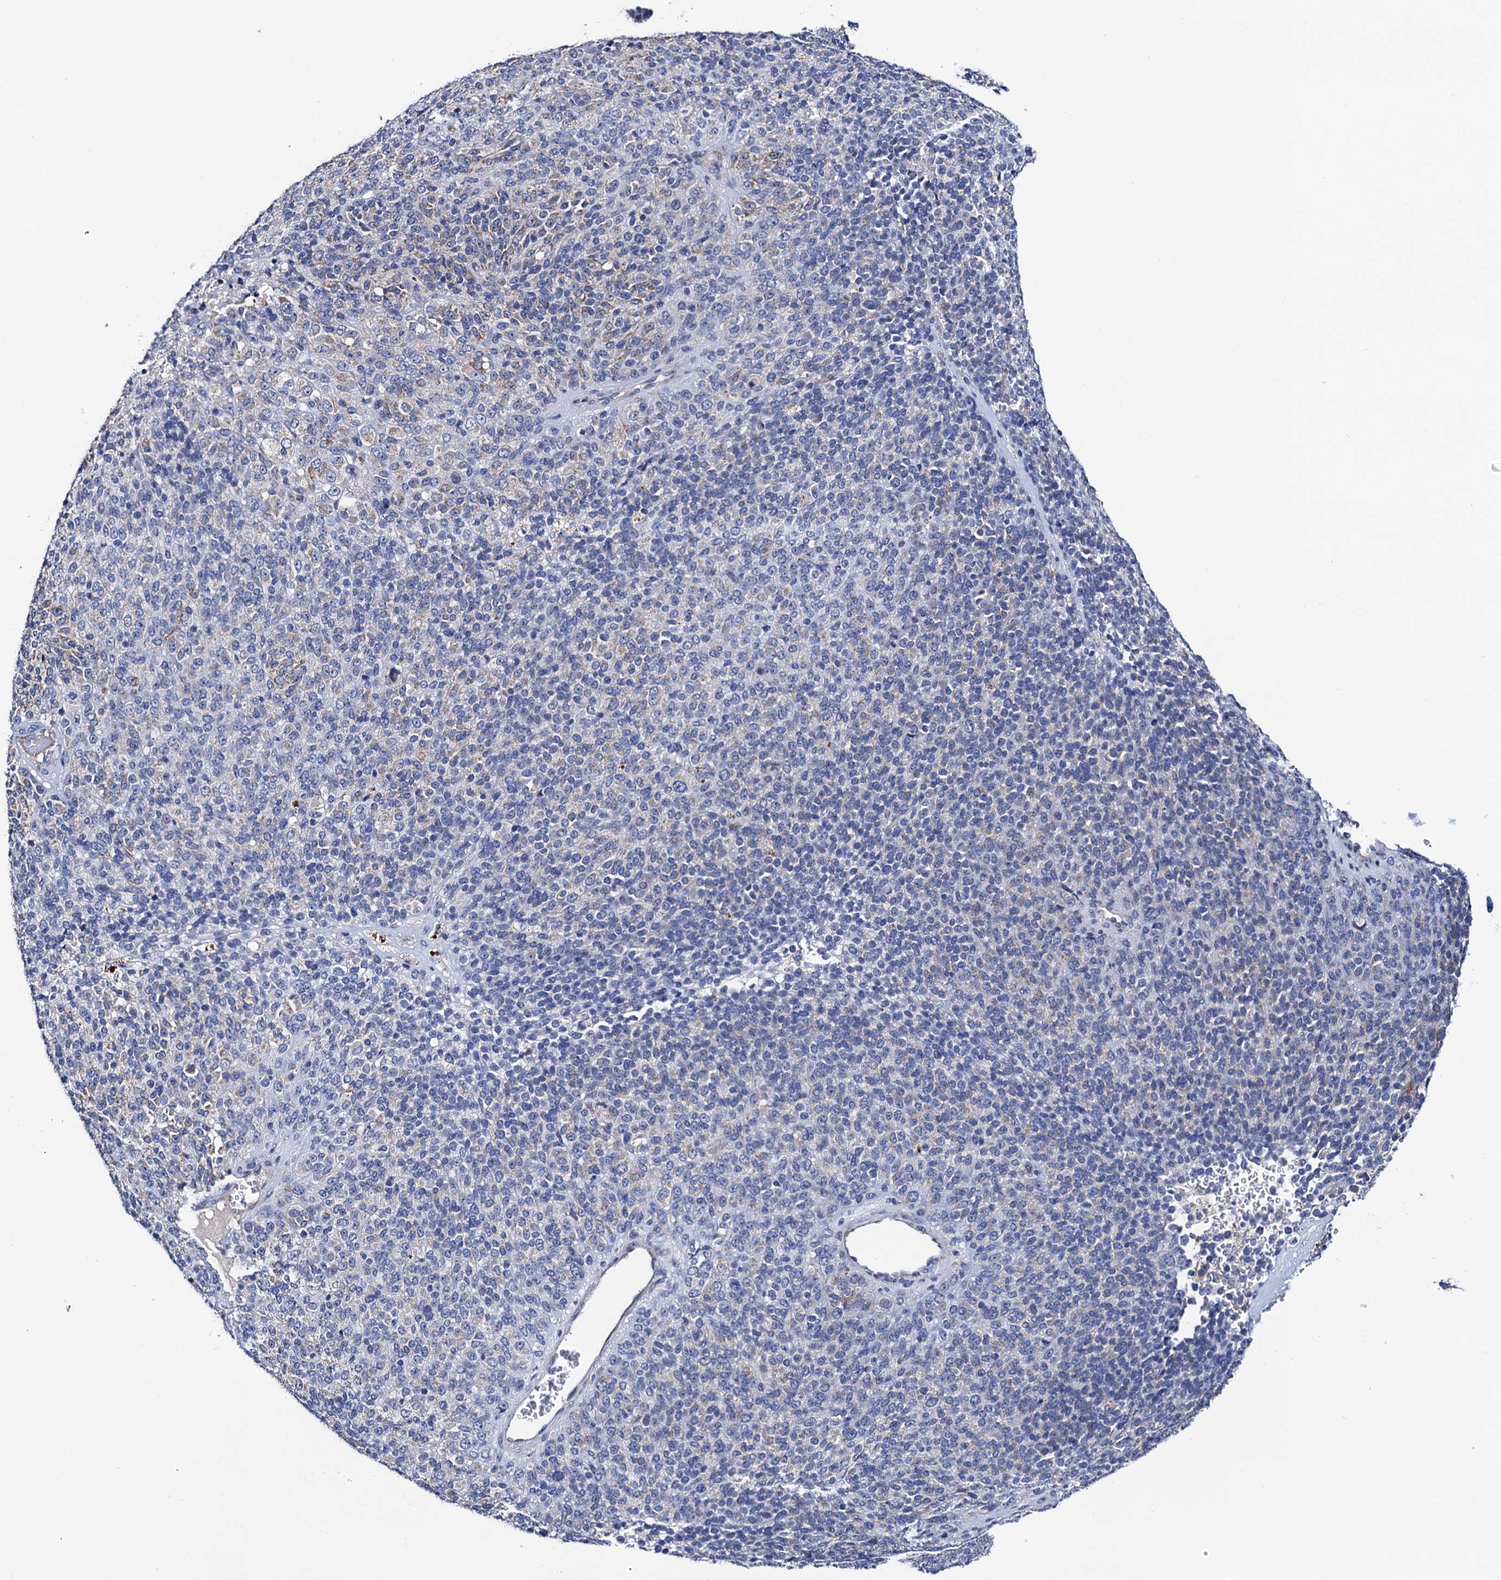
{"staining": {"intensity": "negative", "quantity": "none", "location": "none"}, "tissue": "melanoma", "cell_type": "Tumor cells", "image_type": "cancer", "snomed": [{"axis": "morphology", "description": "Malignant melanoma, Metastatic site"}, {"axis": "topography", "description": "Brain"}], "caption": "Immunohistochemistry (IHC) of human melanoma reveals no positivity in tumor cells. (DAB (3,3'-diaminobenzidine) IHC with hematoxylin counter stain).", "gene": "MRPL48", "patient": {"sex": "female", "age": 56}}